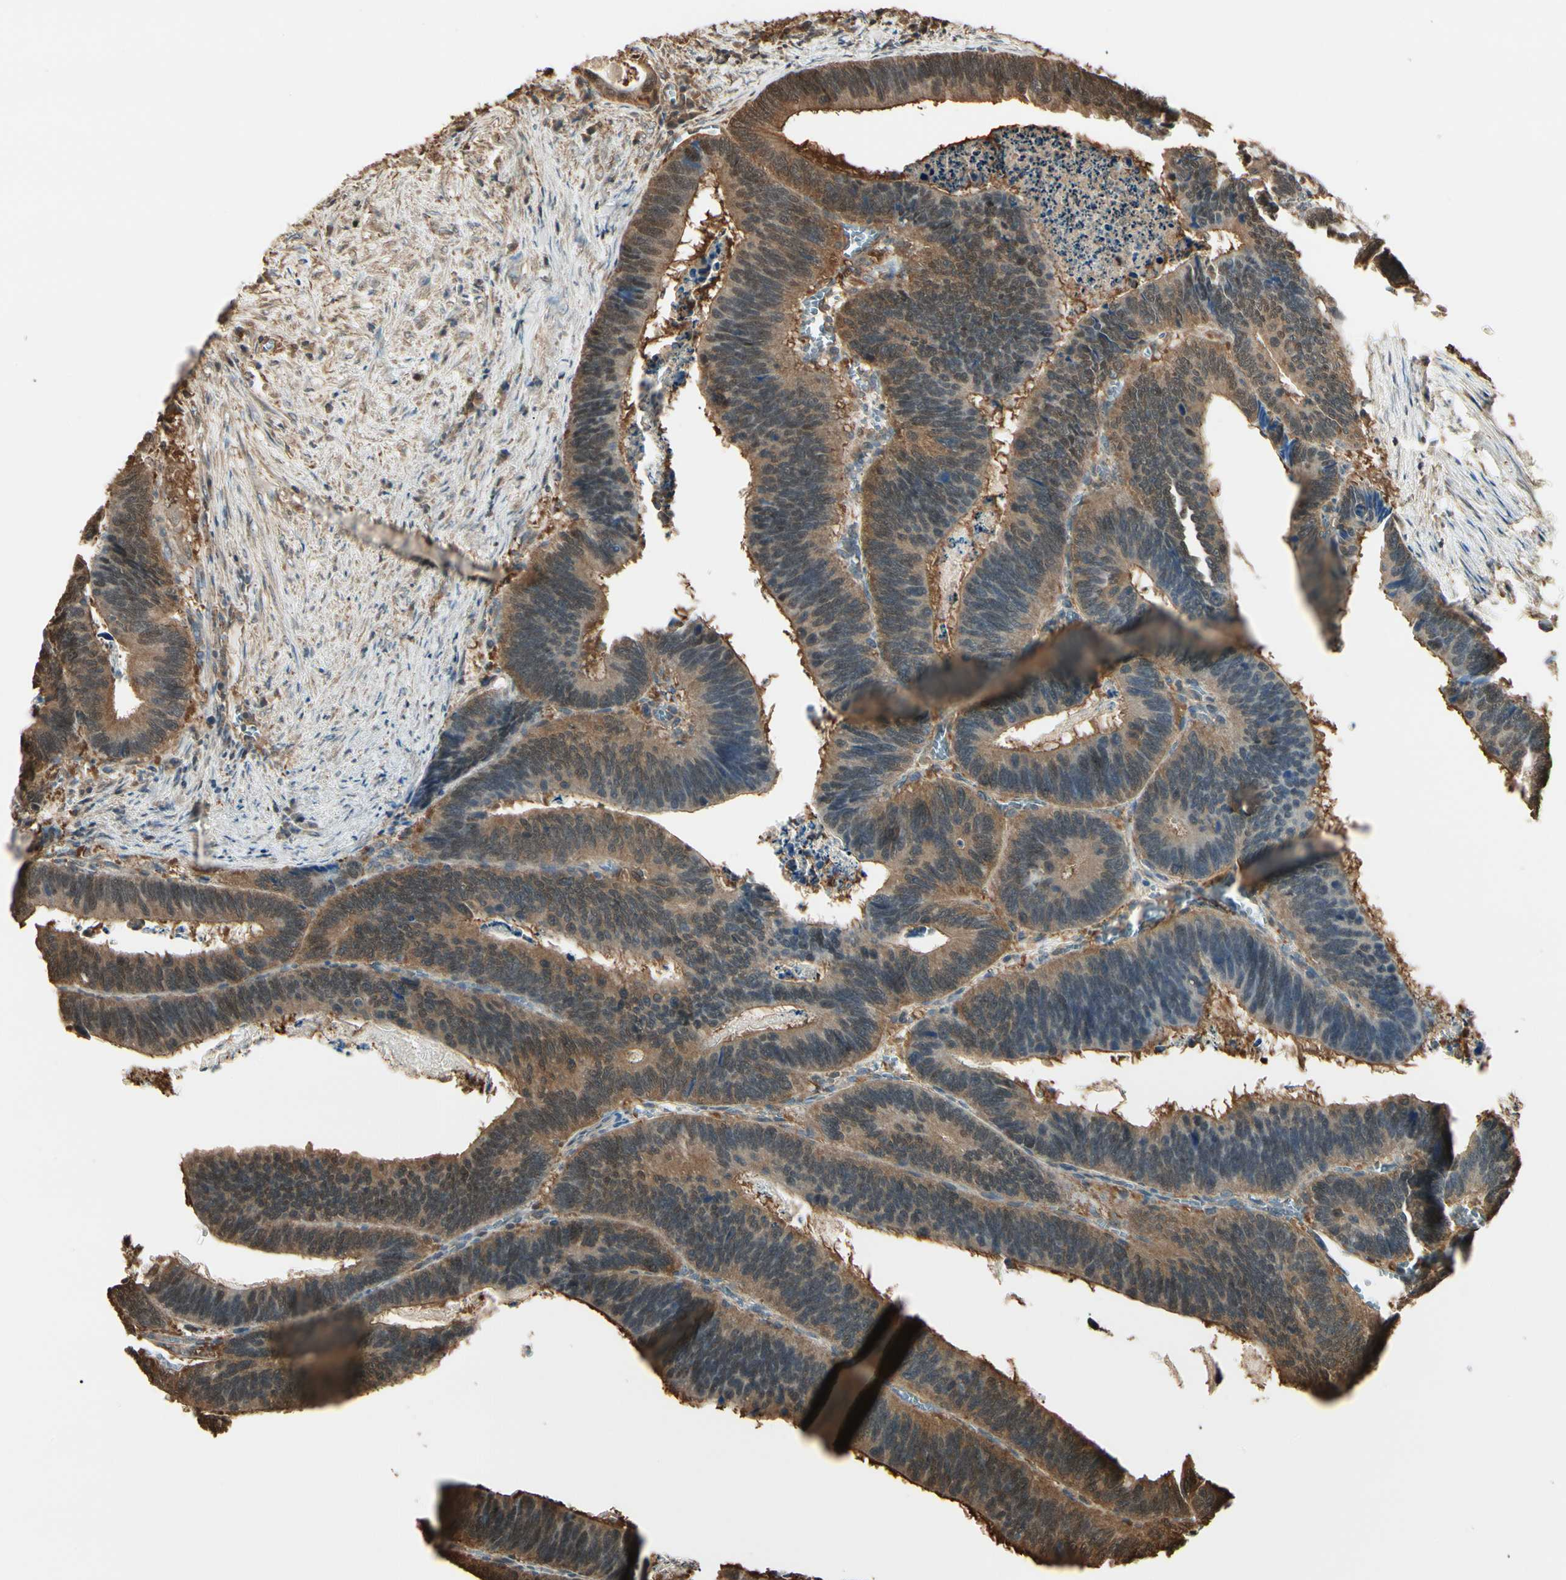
{"staining": {"intensity": "moderate", "quantity": ">75%", "location": "cytoplasmic/membranous,nuclear"}, "tissue": "colorectal cancer", "cell_type": "Tumor cells", "image_type": "cancer", "snomed": [{"axis": "morphology", "description": "Adenocarcinoma, NOS"}, {"axis": "topography", "description": "Colon"}], "caption": "Brown immunohistochemical staining in human colorectal cancer reveals moderate cytoplasmic/membranous and nuclear expression in about >75% of tumor cells.", "gene": "YWHAE", "patient": {"sex": "male", "age": 72}}